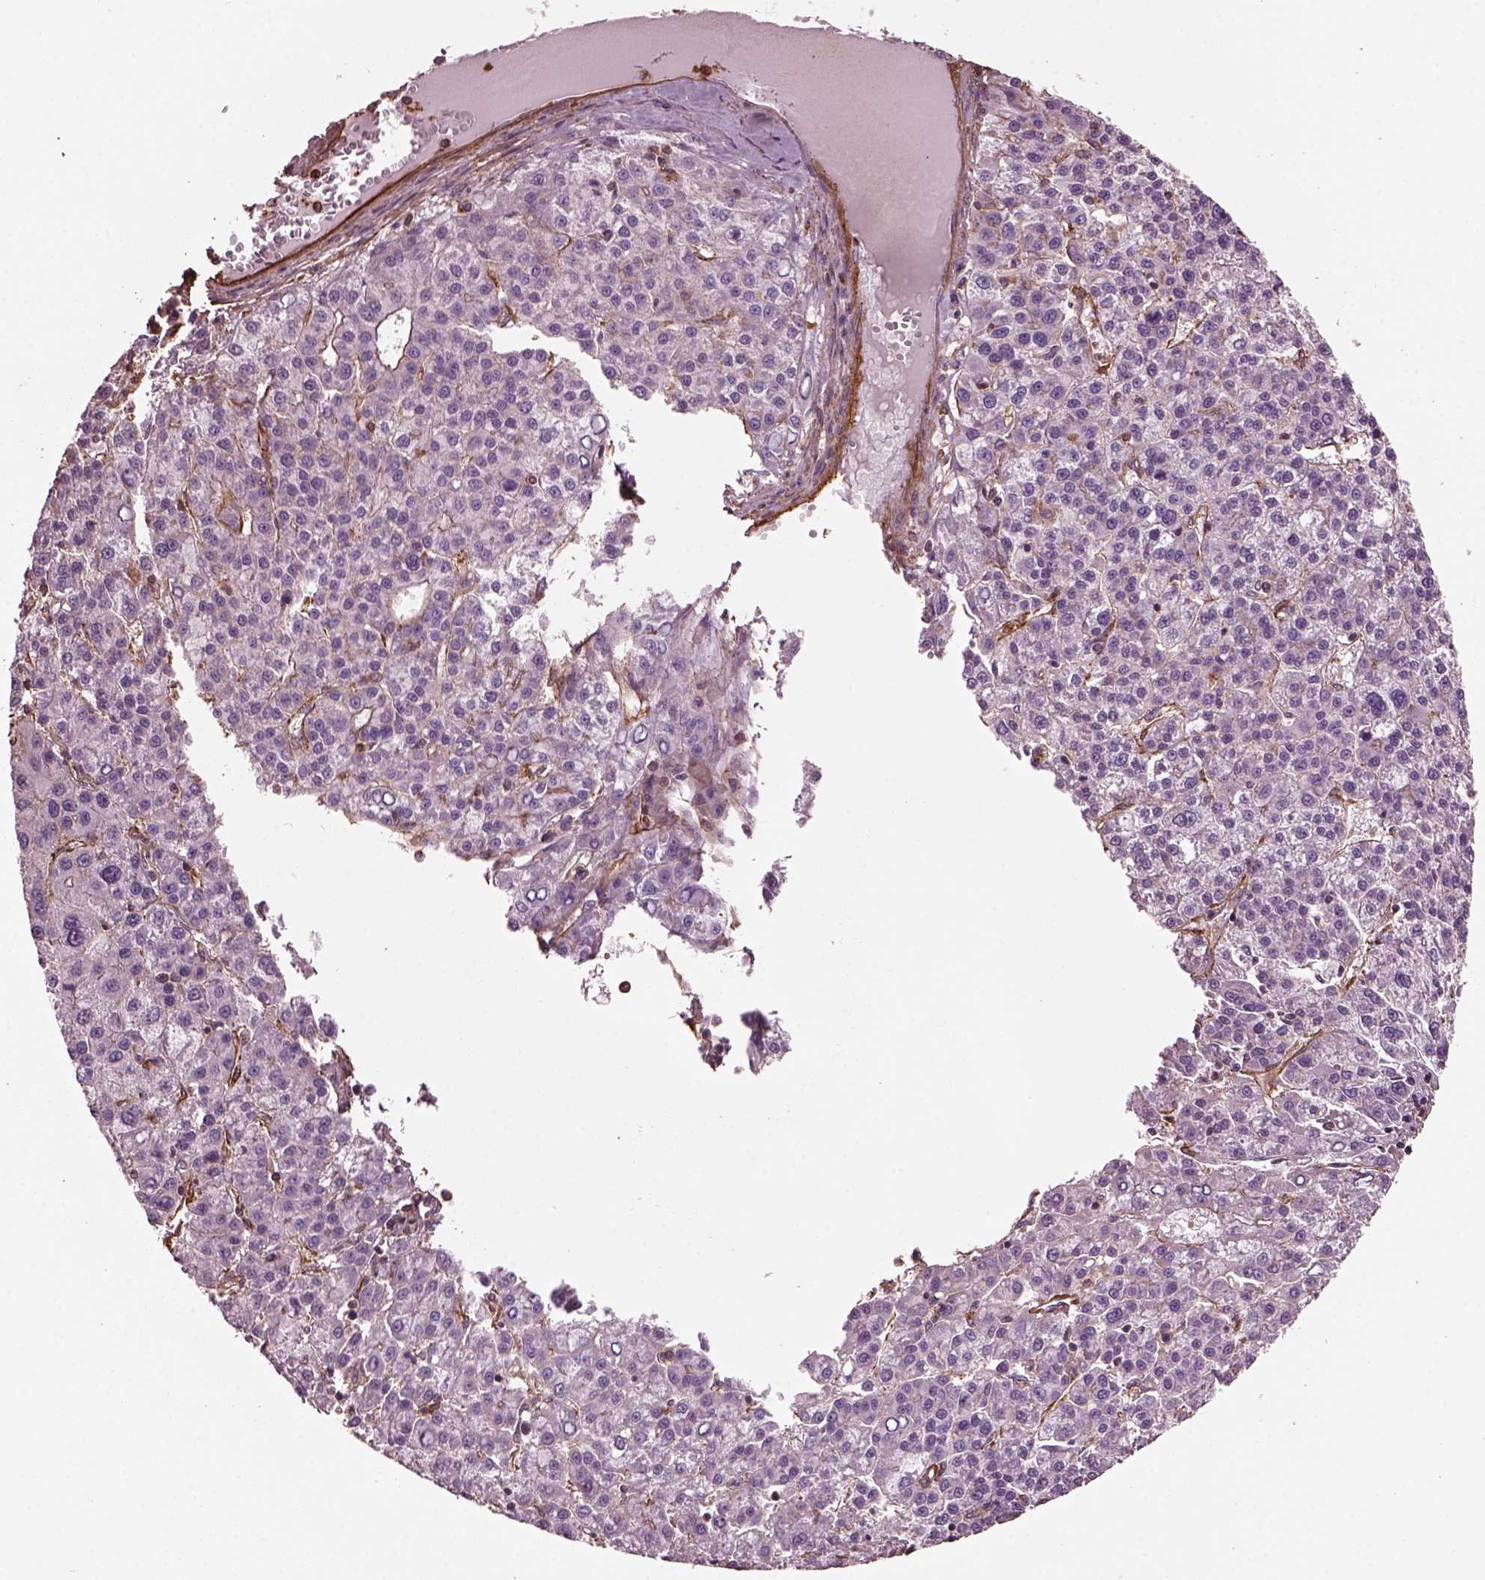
{"staining": {"intensity": "weak", "quantity": "25%-75%", "location": "cytoplasmic/membranous"}, "tissue": "liver cancer", "cell_type": "Tumor cells", "image_type": "cancer", "snomed": [{"axis": "morphology", "description": "Carcinoma, Hepatocellular, NOS"}, {"axis": "topography", "description": "Liver"}], "caption": "A brown stain highlights weak cytoplasmic/membranous positivity of a protein in human hepatocellular carcinoma (liver) tumor cells.", "gene": "MYL6", "patient": {"sex": "female", "age": 58}}